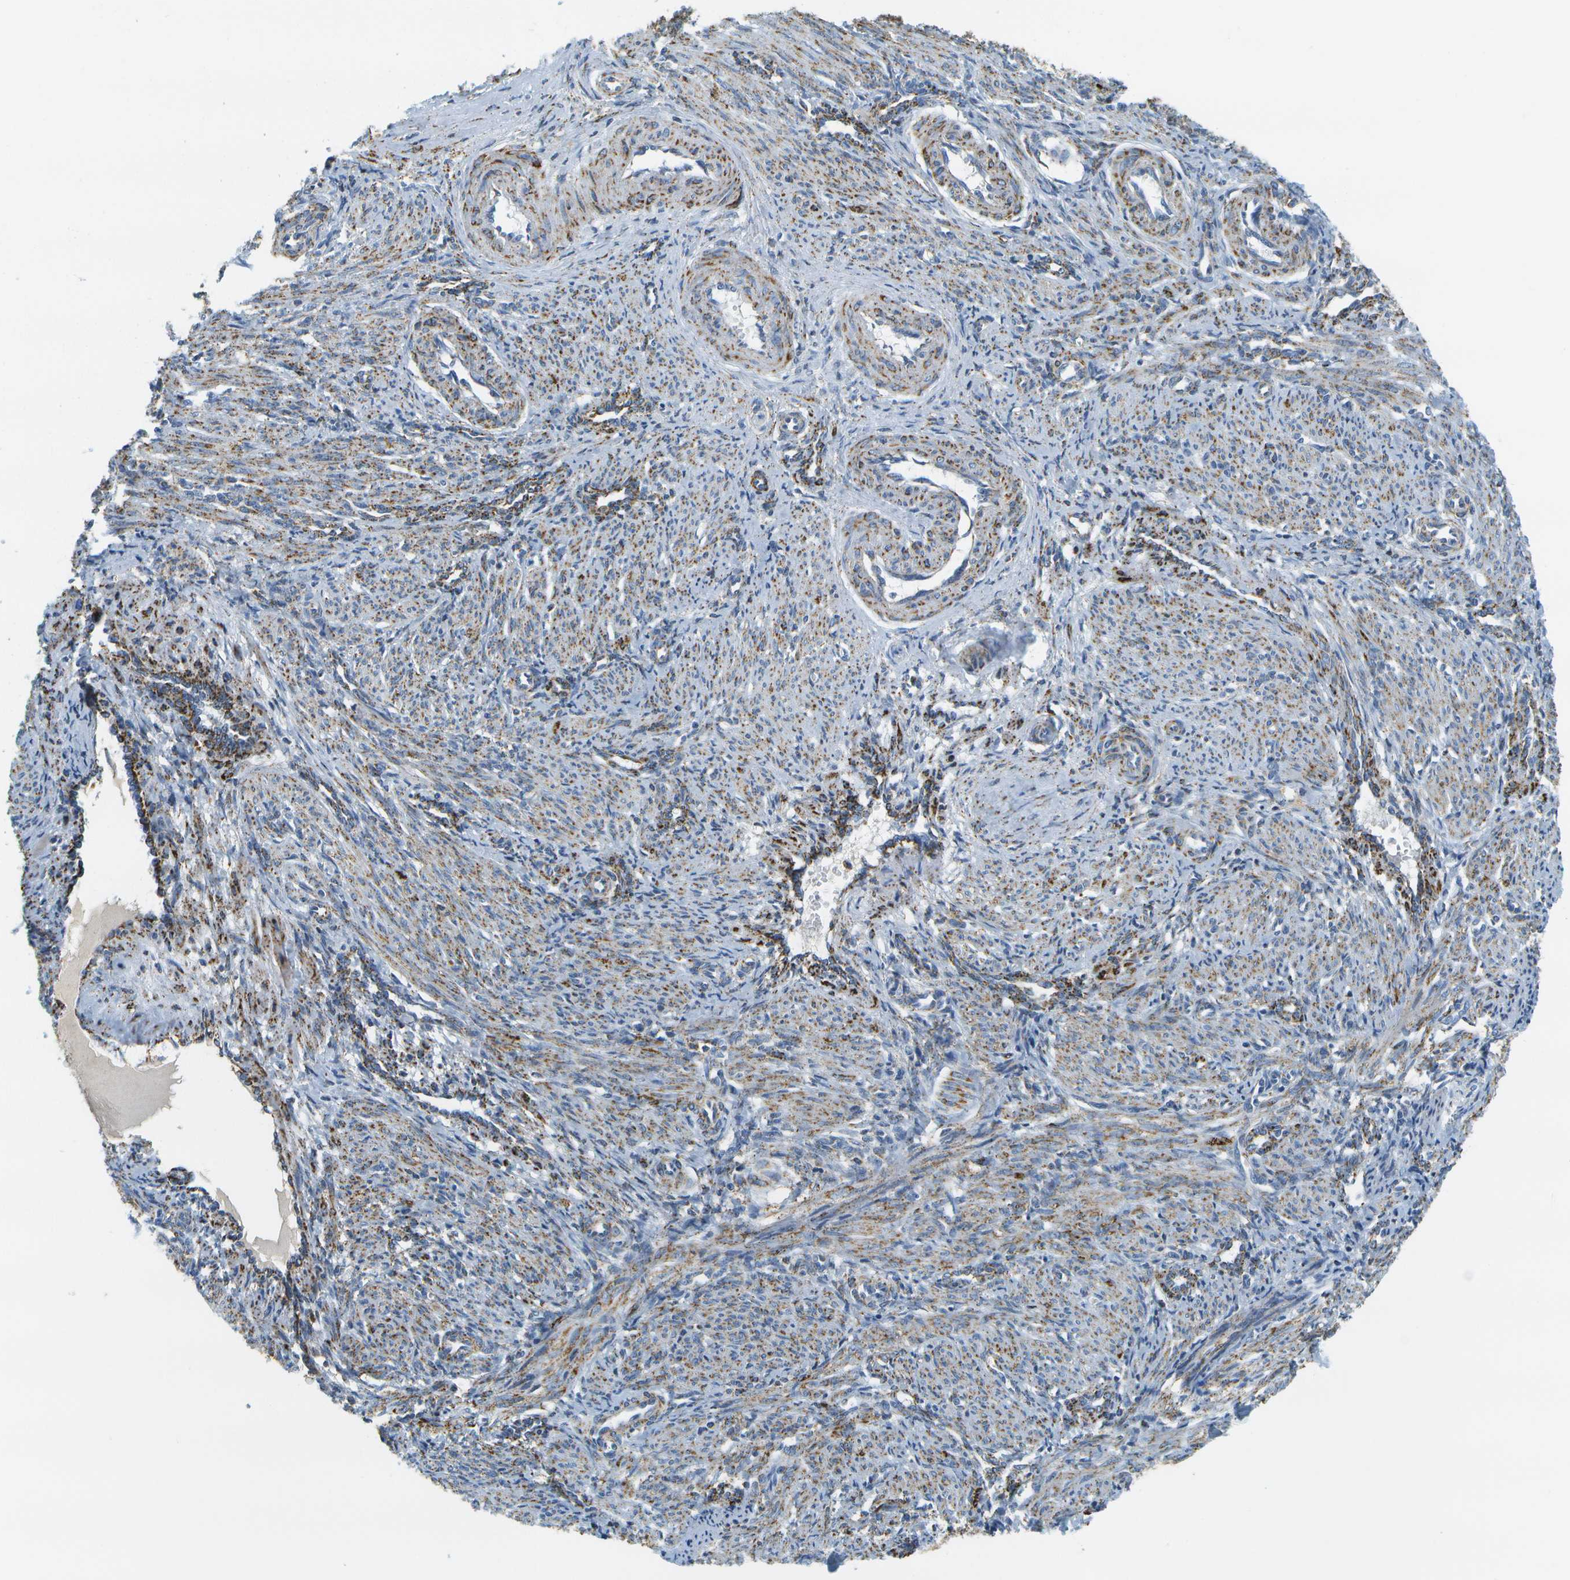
{"staining": {"intensity": "moderate", "quantity": "25%-75%", "location": "cytoplasmic/membranous"}, "tissue": "smooth muscle", "cell_type": "Smooth muscle cells", "image_type": "normal", "snomed": [{"axis": "morphology", "description": "Normal tissue, NOS"}, {"axis": "topography", "description": "Endometrium"}], "caption": "Immunohistochemical staining of unremarkable smooth muscle displays moderate cytoplasmic/membranous protein expression in about 25%-75% of smooth muscle cells.", "gene": "HLCS", "patient": {"sex": "female", "age": 33}}